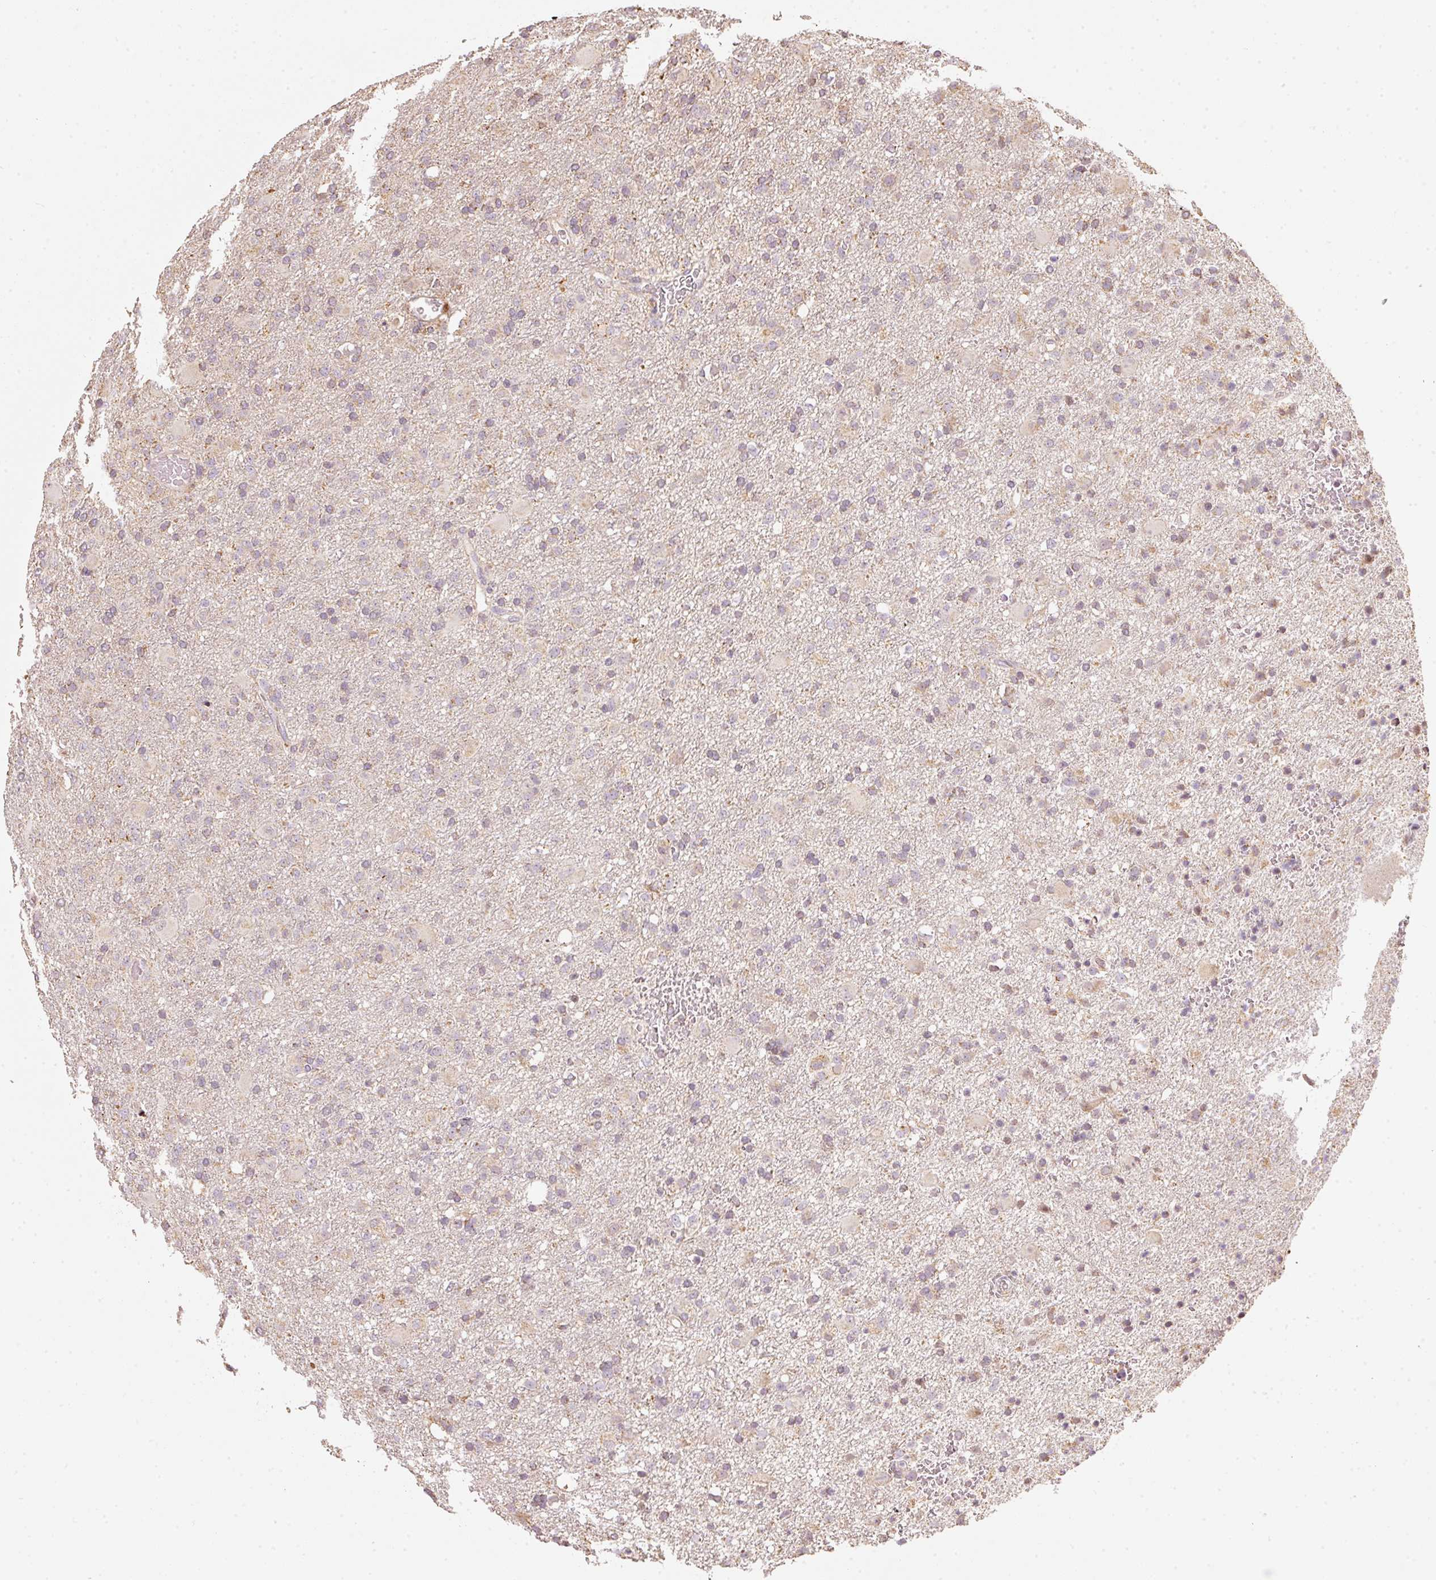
{"staining": {"intensity": "weak", "quantity": "25%-75%", "location": "cytoplasmic/membranous"}, "tissue": "glioma", "cell_type": "Tumor cells", "image_type": "cancer", "snomed": [{"axis": "morphology", "description": "Glioma, malignant, Low grade"}, {"axis": "topography", "description": "Brain"}], "caption": "DAB immunohistochemical staining of human malignant glioma (low-grade) shows weak cytoplasmic/membranous protein expression in about 25%-75% of tumor cells. Nuclei are stained in blue.", "gene": "RAB35", "patient": {"sex": "male", "age": 65}}